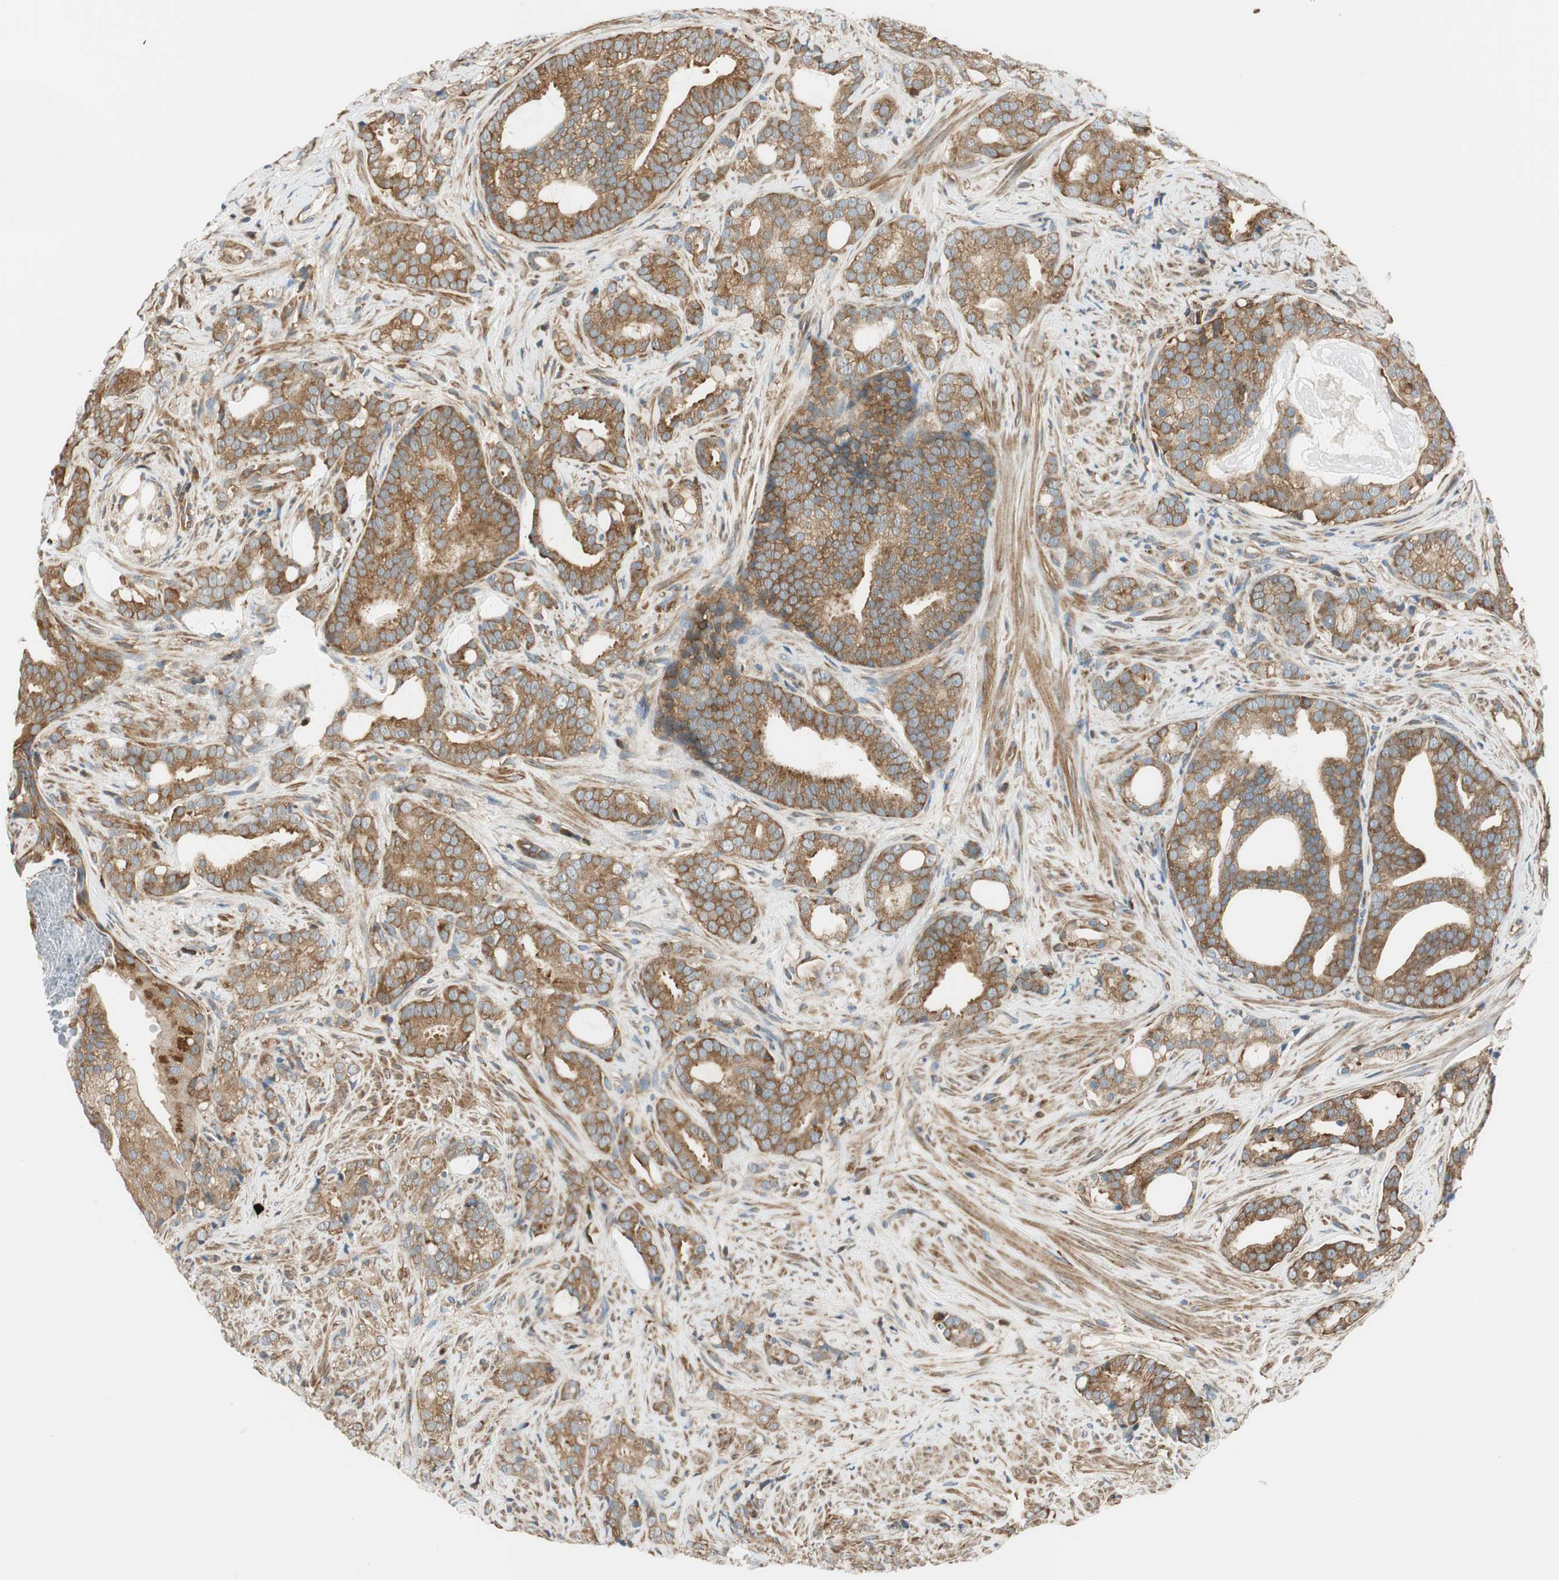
{"staining": {"intensity": "moderate", "quantity": ">75%", "location": "cytoplasmic/membranous"}, "tissue": "prostate cancer", "cell_type": "Tumor cells", "image_type": "cancer", "snomed": [{"axis": "morphology", "description": "Adenocarcinoma, Low grade"}, {"axis": "topography", "description": "Prostate"}], "caption": "Protein analysis of prostate low-grade adenocarcinoma tissue reveals moderate cytoplasmic/membranous staining in approximately >75% of tumor cells.", "gene": "PI4K2B", "patient": {"sex": "male", "age": 58}}